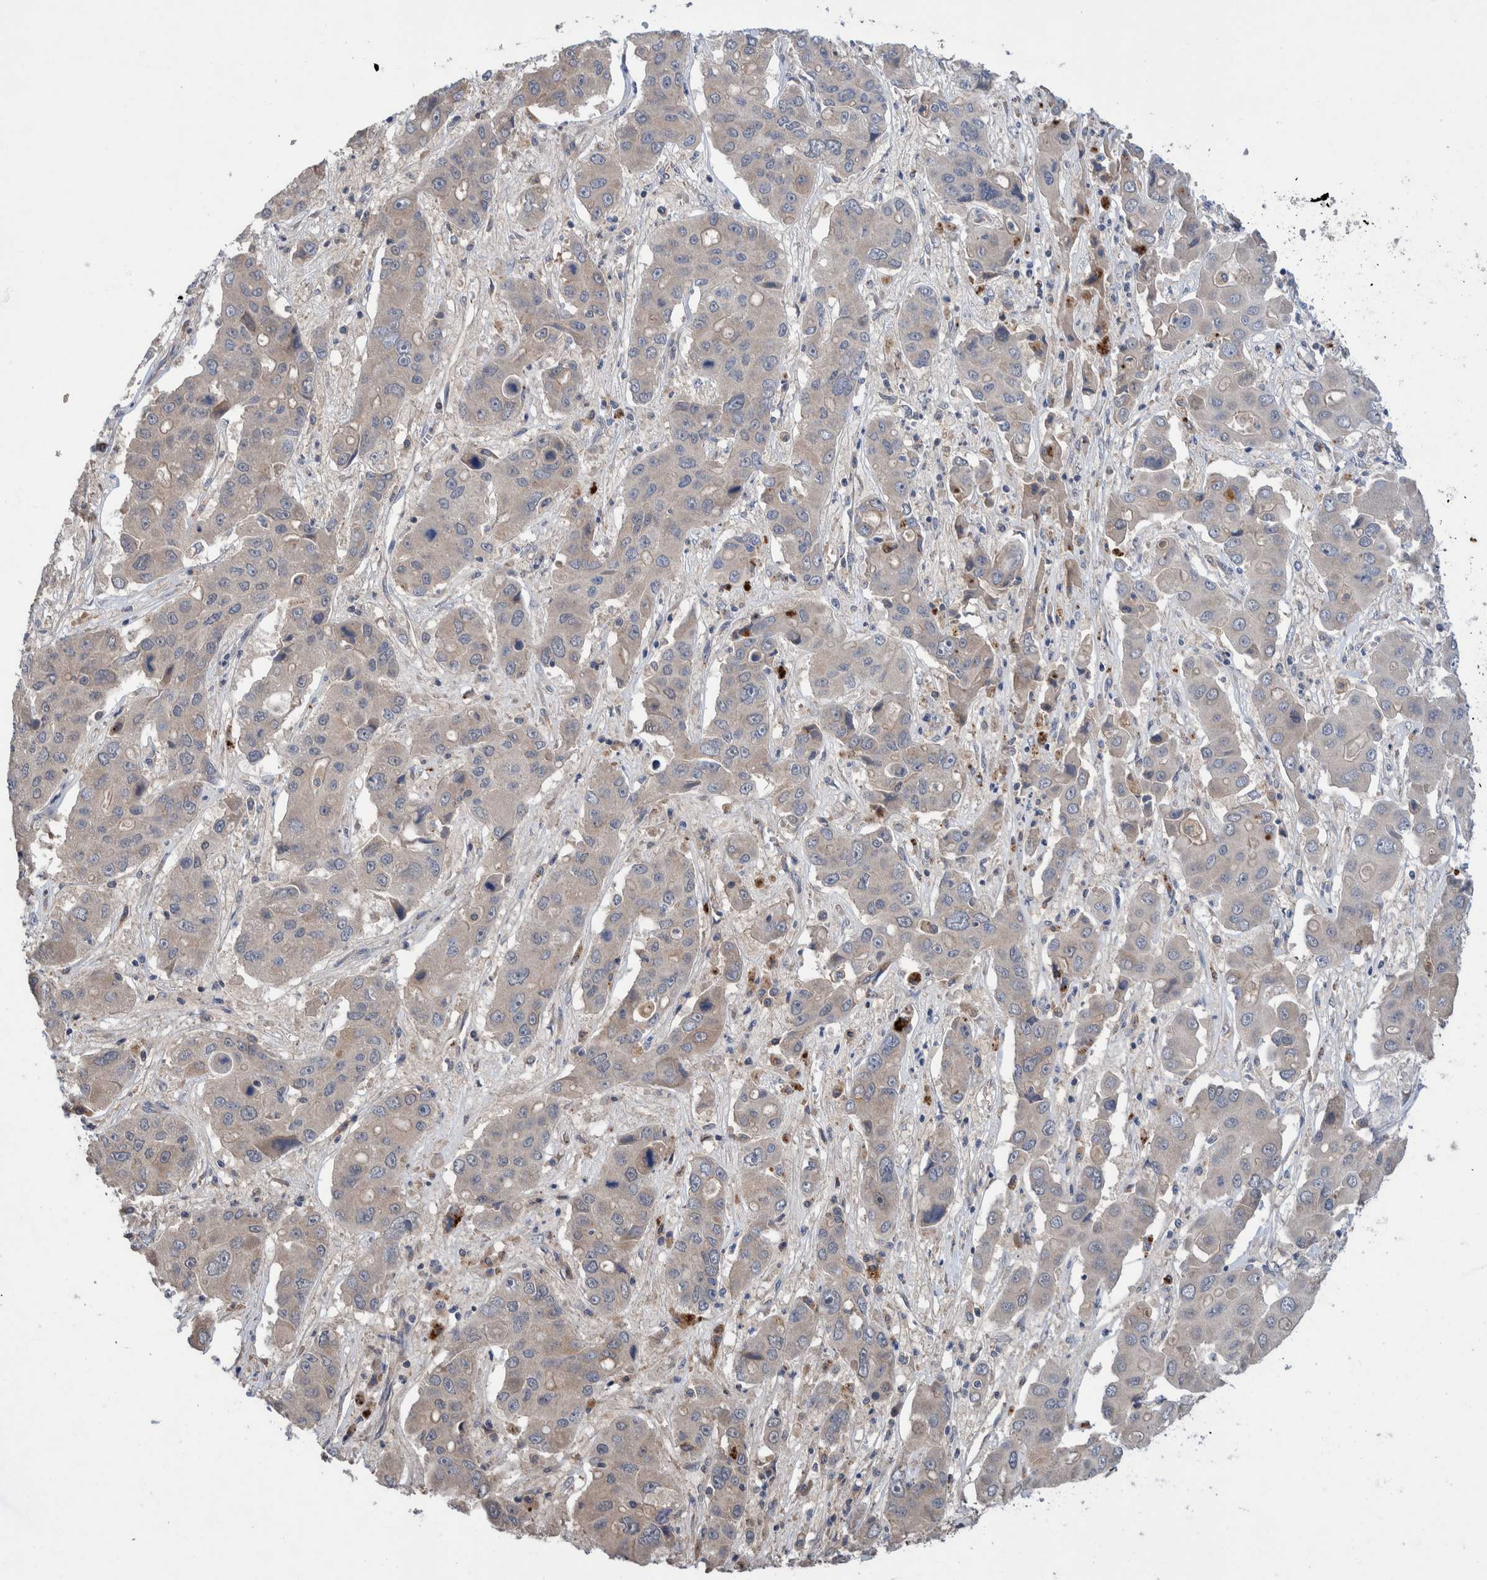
{"staining": {"intensity": "weak", "quantity": "<25%", "location": "cytoplasmic/membranous"}, "tissue": "liver cancer", "cell_type": "Tumor cells", "image_type": "cancer", "snomed": [{"axis": "morphology", "description": "Cholangiocarcinoma"}, {"axis": "topography", "description": "Liver"}], "caption": "This histopathology image is of cholangiocarcinoma (liver) stained with immunohistochemistry to label a protein in brown with the nuclei are counter-stained blue. There is no expression in tumor cells.", "gene": "PLPBP", "patient": {"sex": "male", "age": 67}}